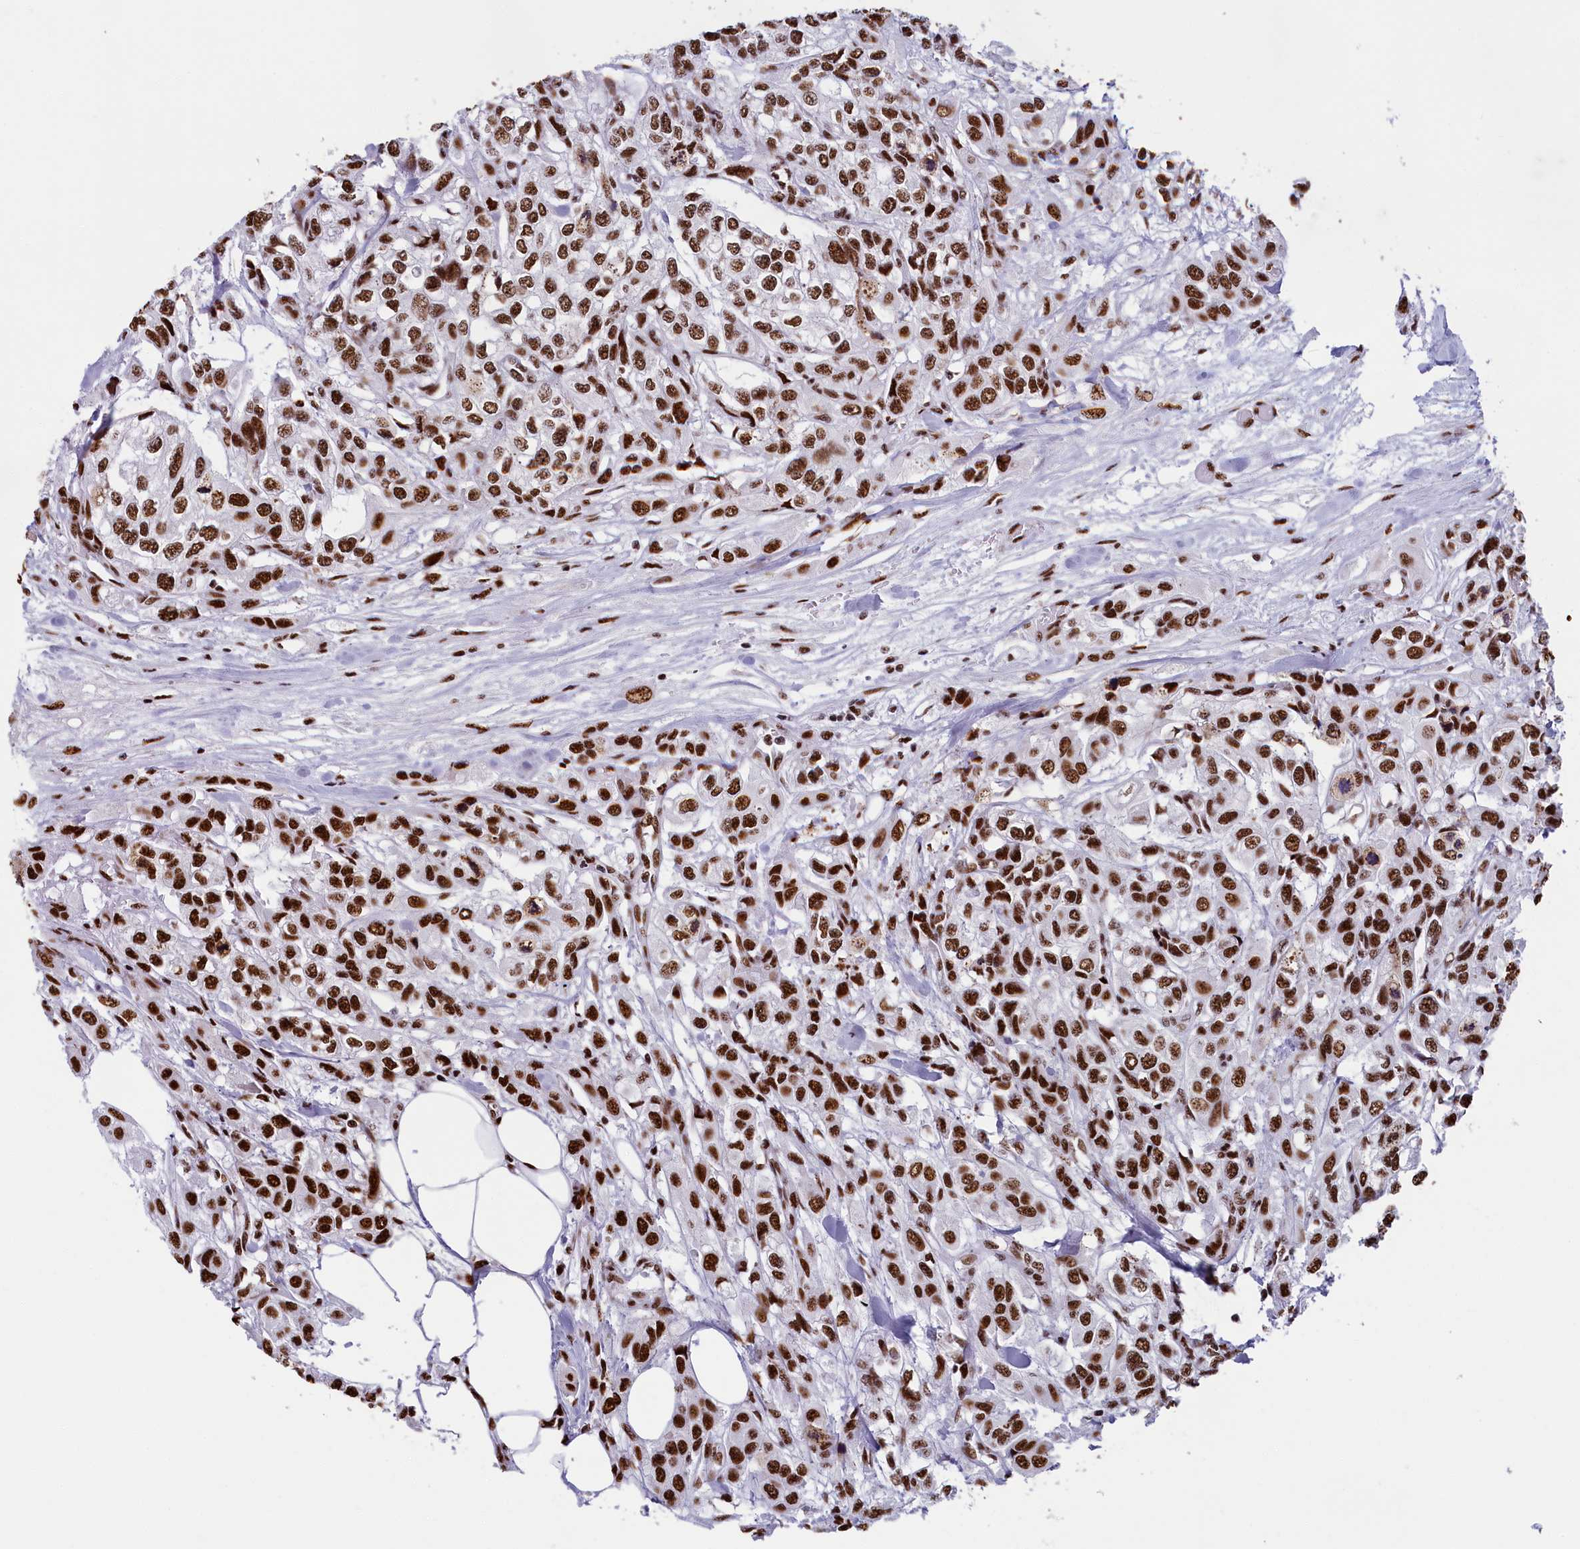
{"staining": {"intensity": "strong", "quantity": ">75%", "location": "nuclear"}, "tissue": "urothelial cancer", "cell_type": "Tumor cells", "image_type": "cancer", "snomed": [{"axis": "morphology", "description": "Urothelial carcinoma, High grade"}, {"axis": "topography", "description": "Urinary bladder"}], "caption": "Strong nuclear expression for a protein is present in approximately >75% of tumor cells of urothelial carcinoma (high-grade) using immunohistochemistry.", "gene": "SNRNP70", "patient": {"sex": "male", "age": 67}}